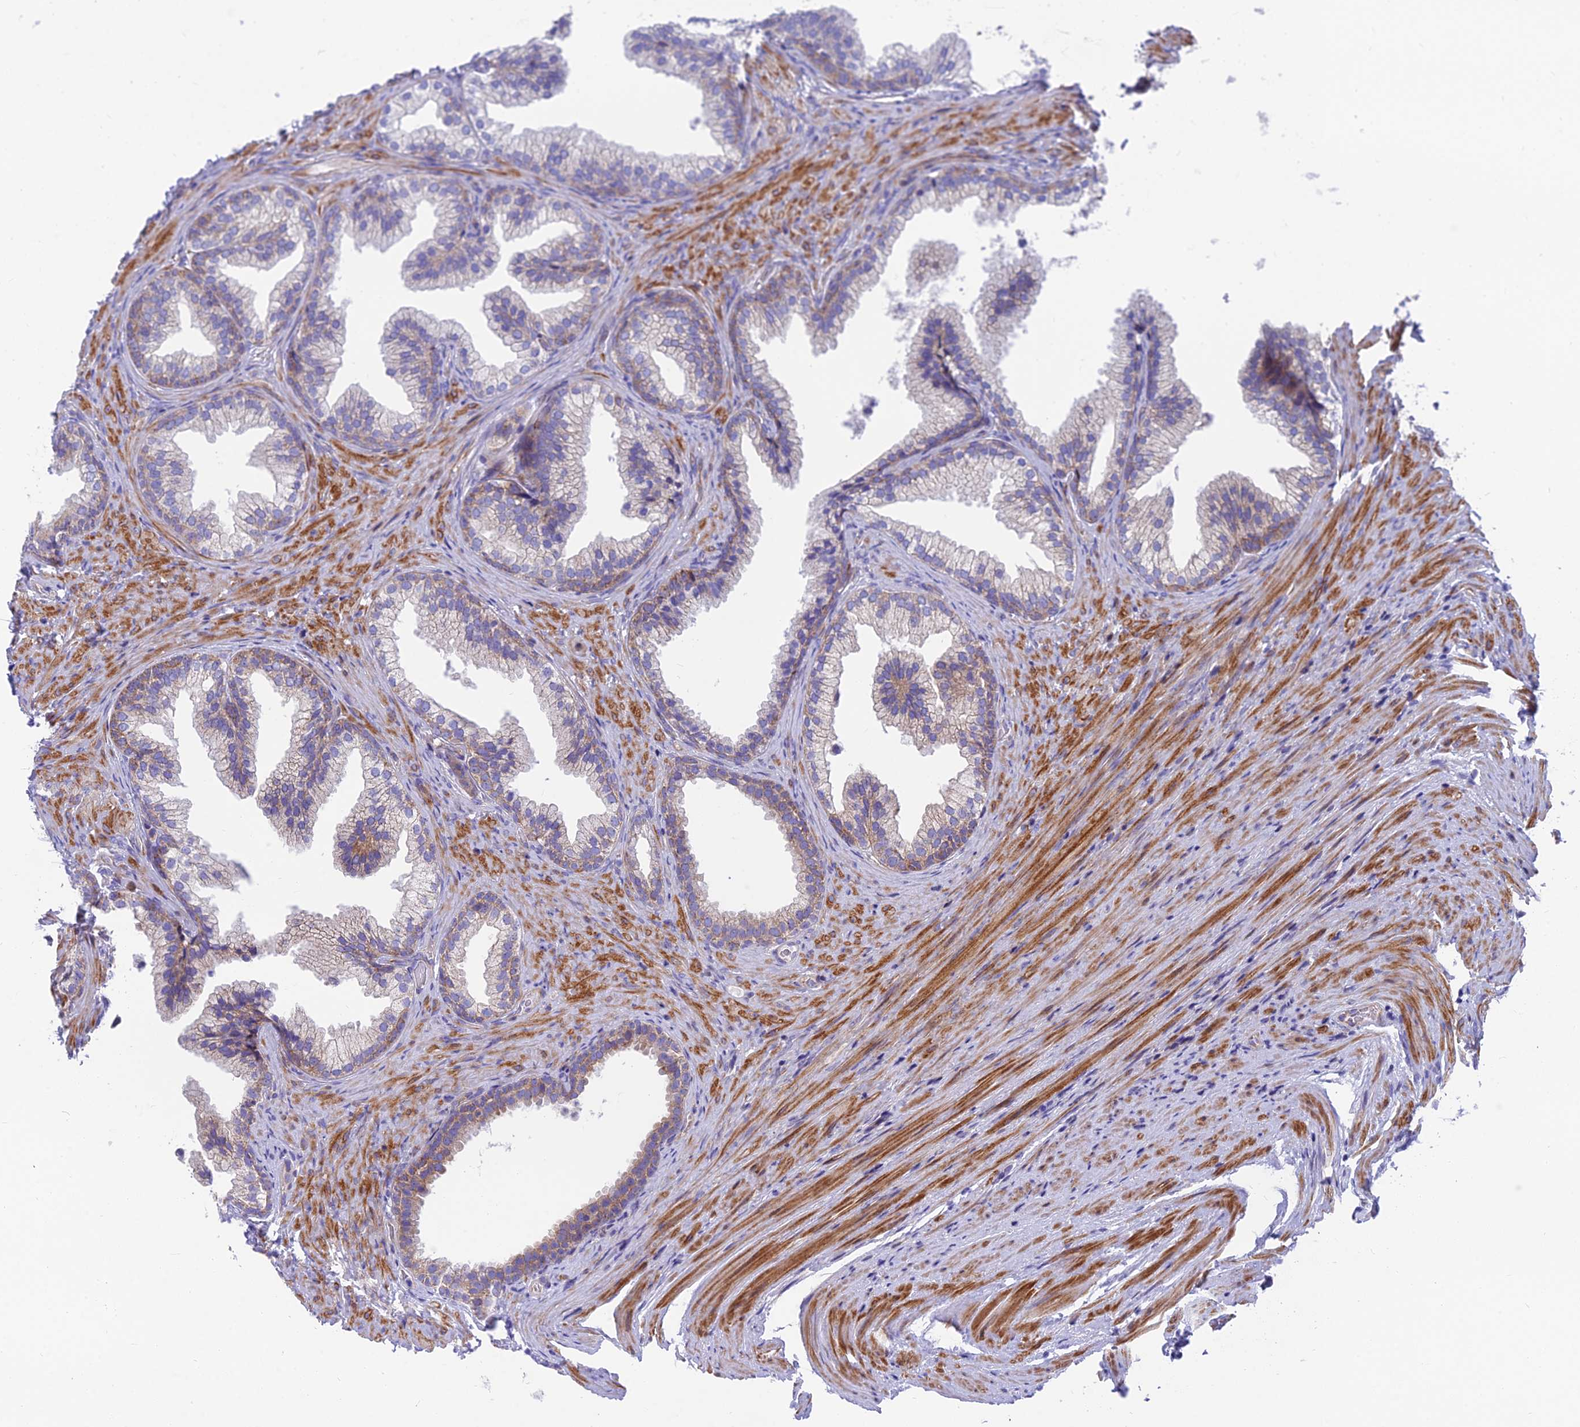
{"staining": {"intensity": "weak", "quantity": "25%-75%", "location": "cytoplasmic/membranous"}, "tissue": "prostate", "cell_type": "Glandular cells", "image_type": "normal", "snomed": [{"axis": "morphology", "description": "Normal tissue, NOS"}, {"axis": "topography", "description": "Prostate"}], "caption": "Immunohistochemical staining of unremarkable human prostate demonstrates weak cytoplasmic/membranous protein expression in approximately 25%-75% of glandular cells.", "gene": "MVB12A", "patient": {"sex": "male", "age": 76}}